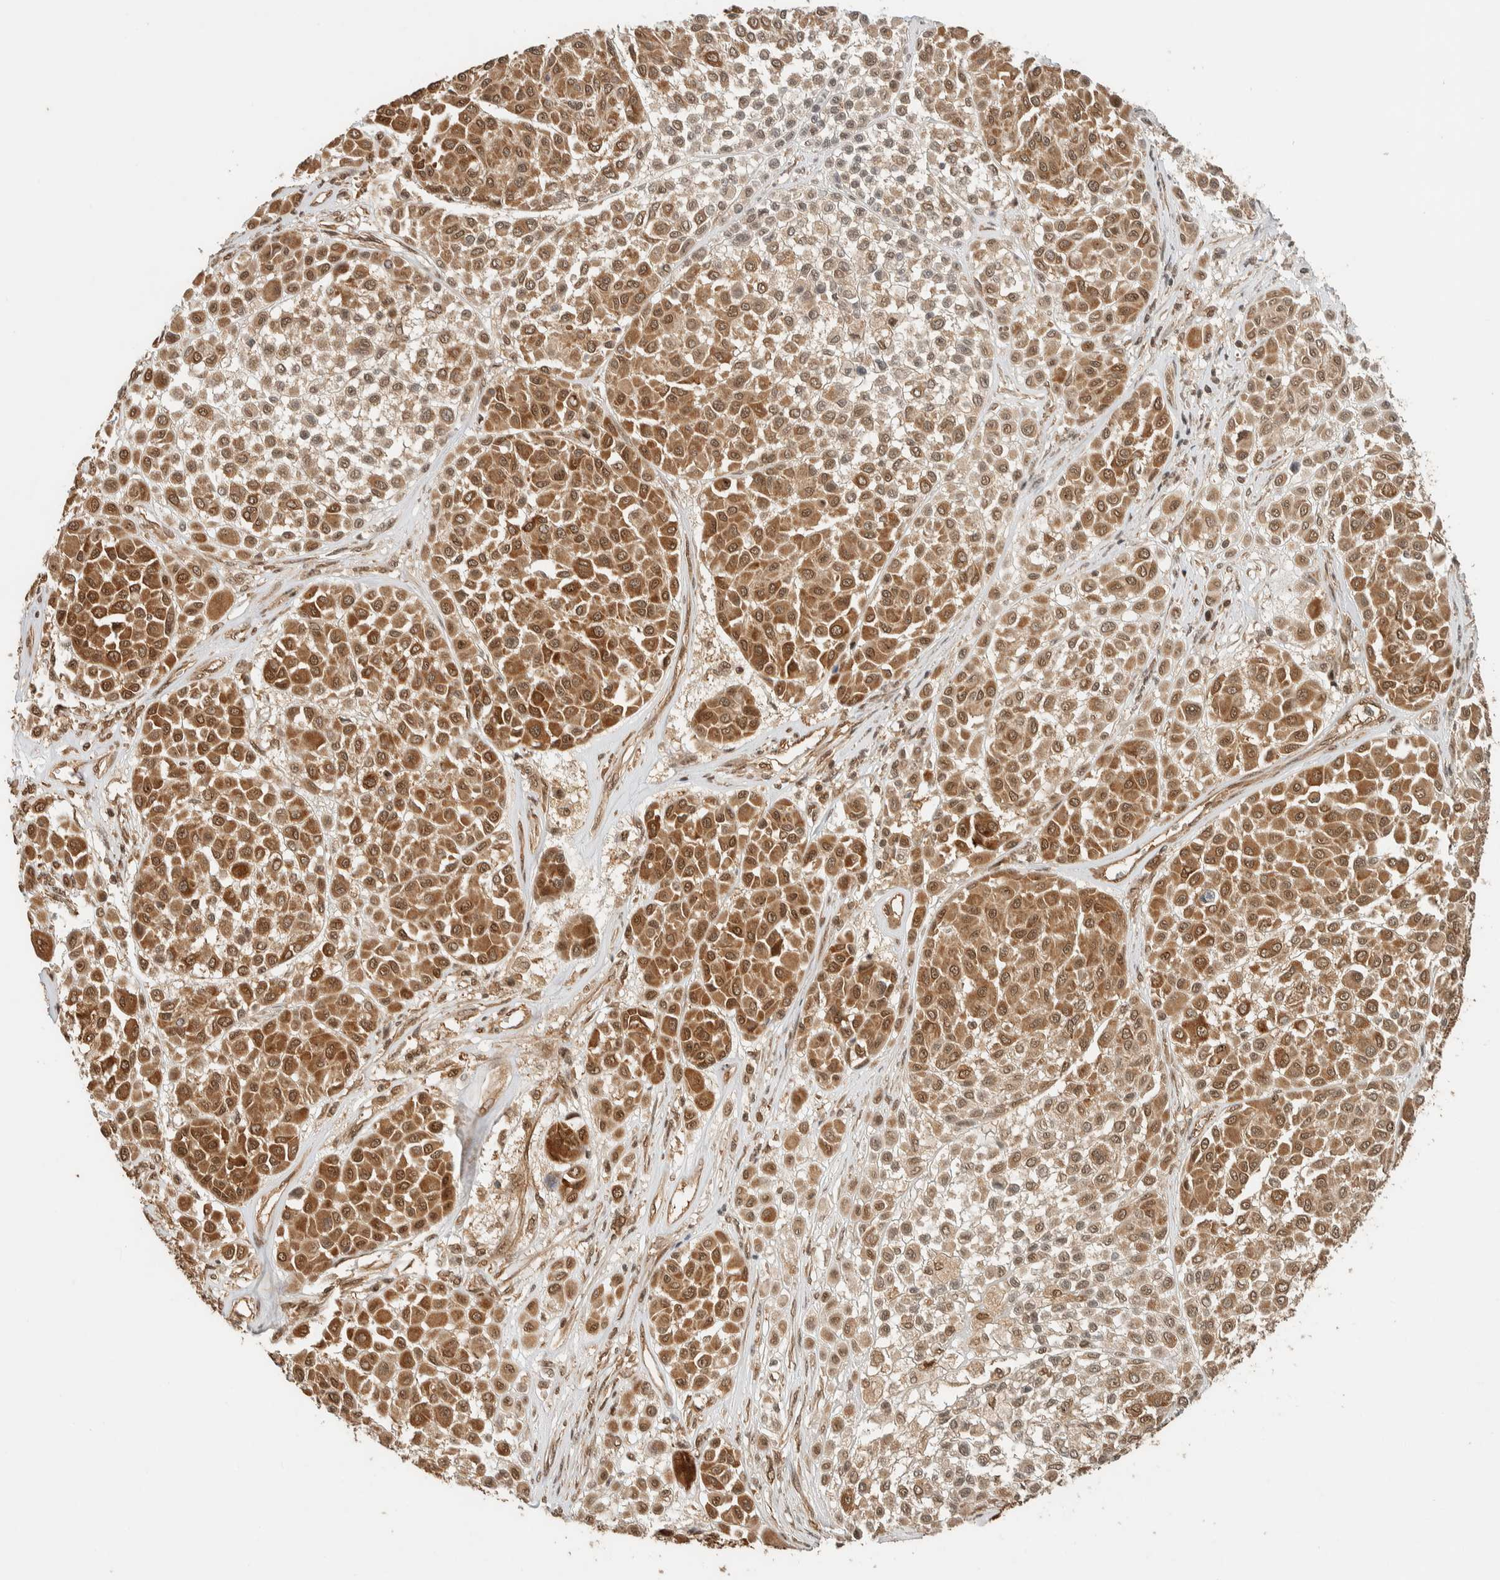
{"staining": {"intensity": "moderate", "quantity": ">75%", "location": "cytoplasmic/membranous,nuclear"}, "tissue": "melanoma", "cell_type": "Tumor cells", "image_type": "cancer", "snomed": [{"axis": "morphology", "description": "Malignant melanoma, Metastatic site"}, {"axis": "topography", "description": "Soft tissue"}], "caption": "Moderate cytoplasmic/membranous and nuclear positivity is identified in approximately >75% of tumor cells in malignant melanoma (metastatic site).", "gene": "ZBTB2", "patient": {"sex": "male", "age": 41}}